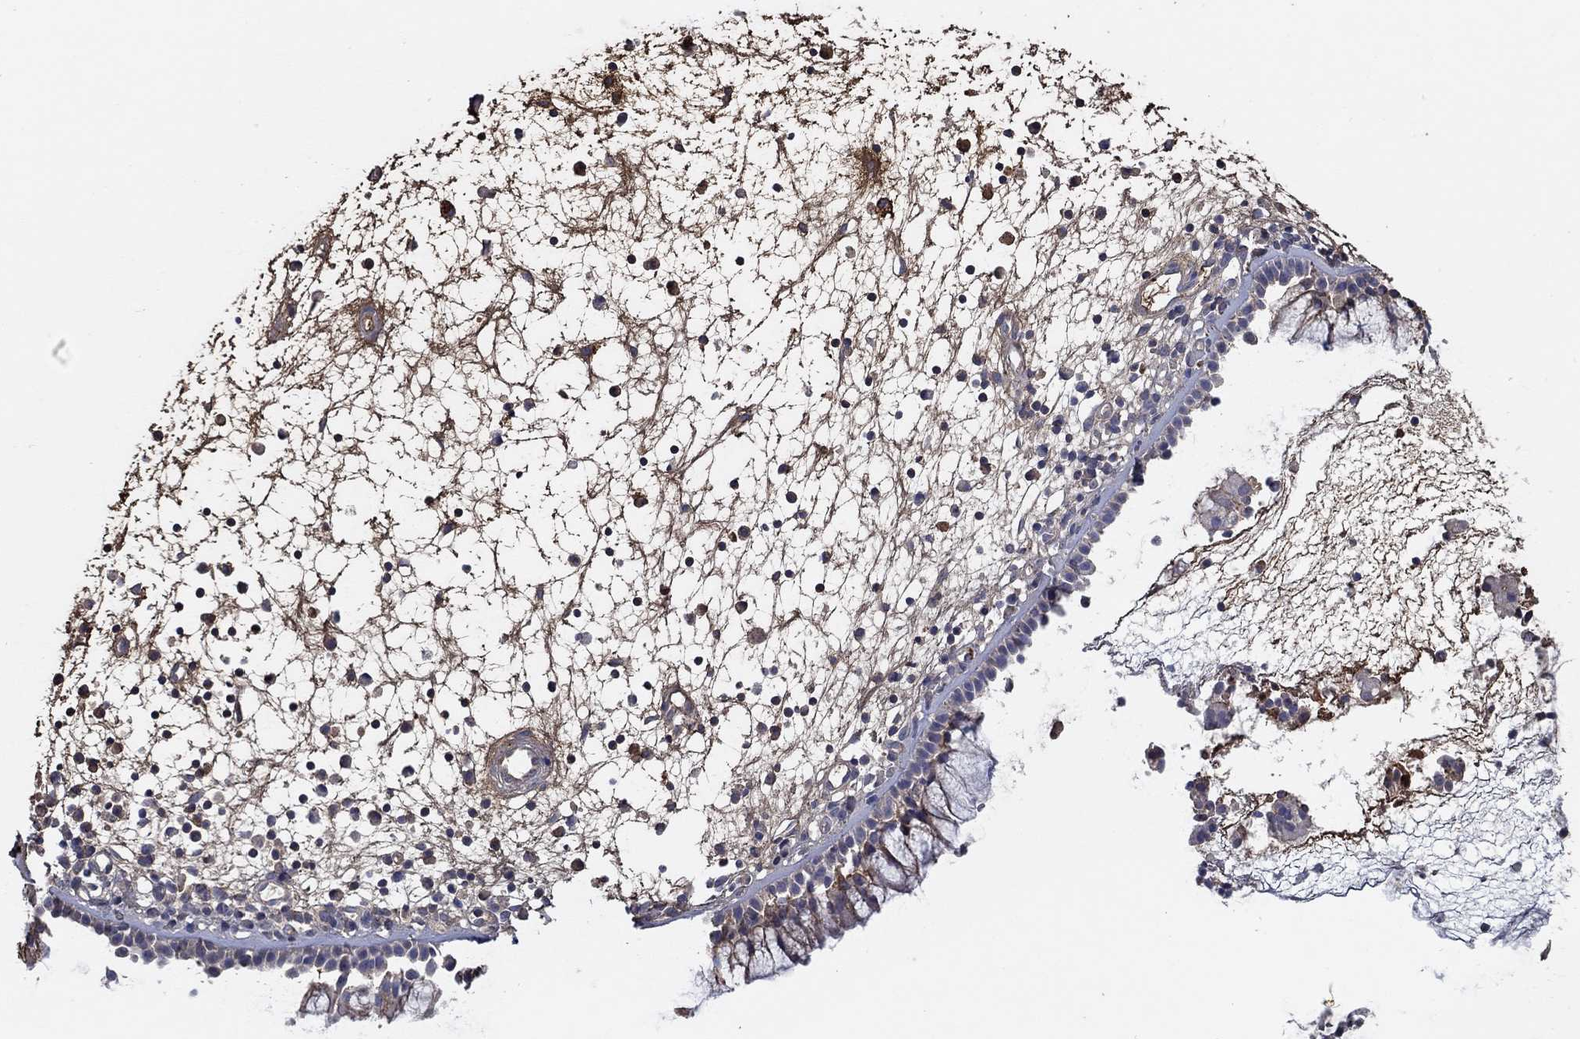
{"staining": {"intensity": "negative", "quantity": "none", "location": "none"}, "tissue": "nasopharynx", "cell_type": "Respiratory epithelial cells", "image_type": "normal", "snomed": [{"axis": "morphology", "description": "Normal tissue, NOS"}, {"axis": "morphology", "description": "Polyp, NOS"}, {"axis": "topography", "description": "Nasopharynx"}], "caption": "The immunohistochemistry (IHC) image has no significant expression in respiratory epithelial cells of nasopharynx. (Stains: DAB (3,3'-diaminobenzidine) IHC with hematoxylin counter stain, Microscopy: brightfield microscopy at high magnification).", "gene": "IL10", "patient": {"sex": "female", "age": 56}}